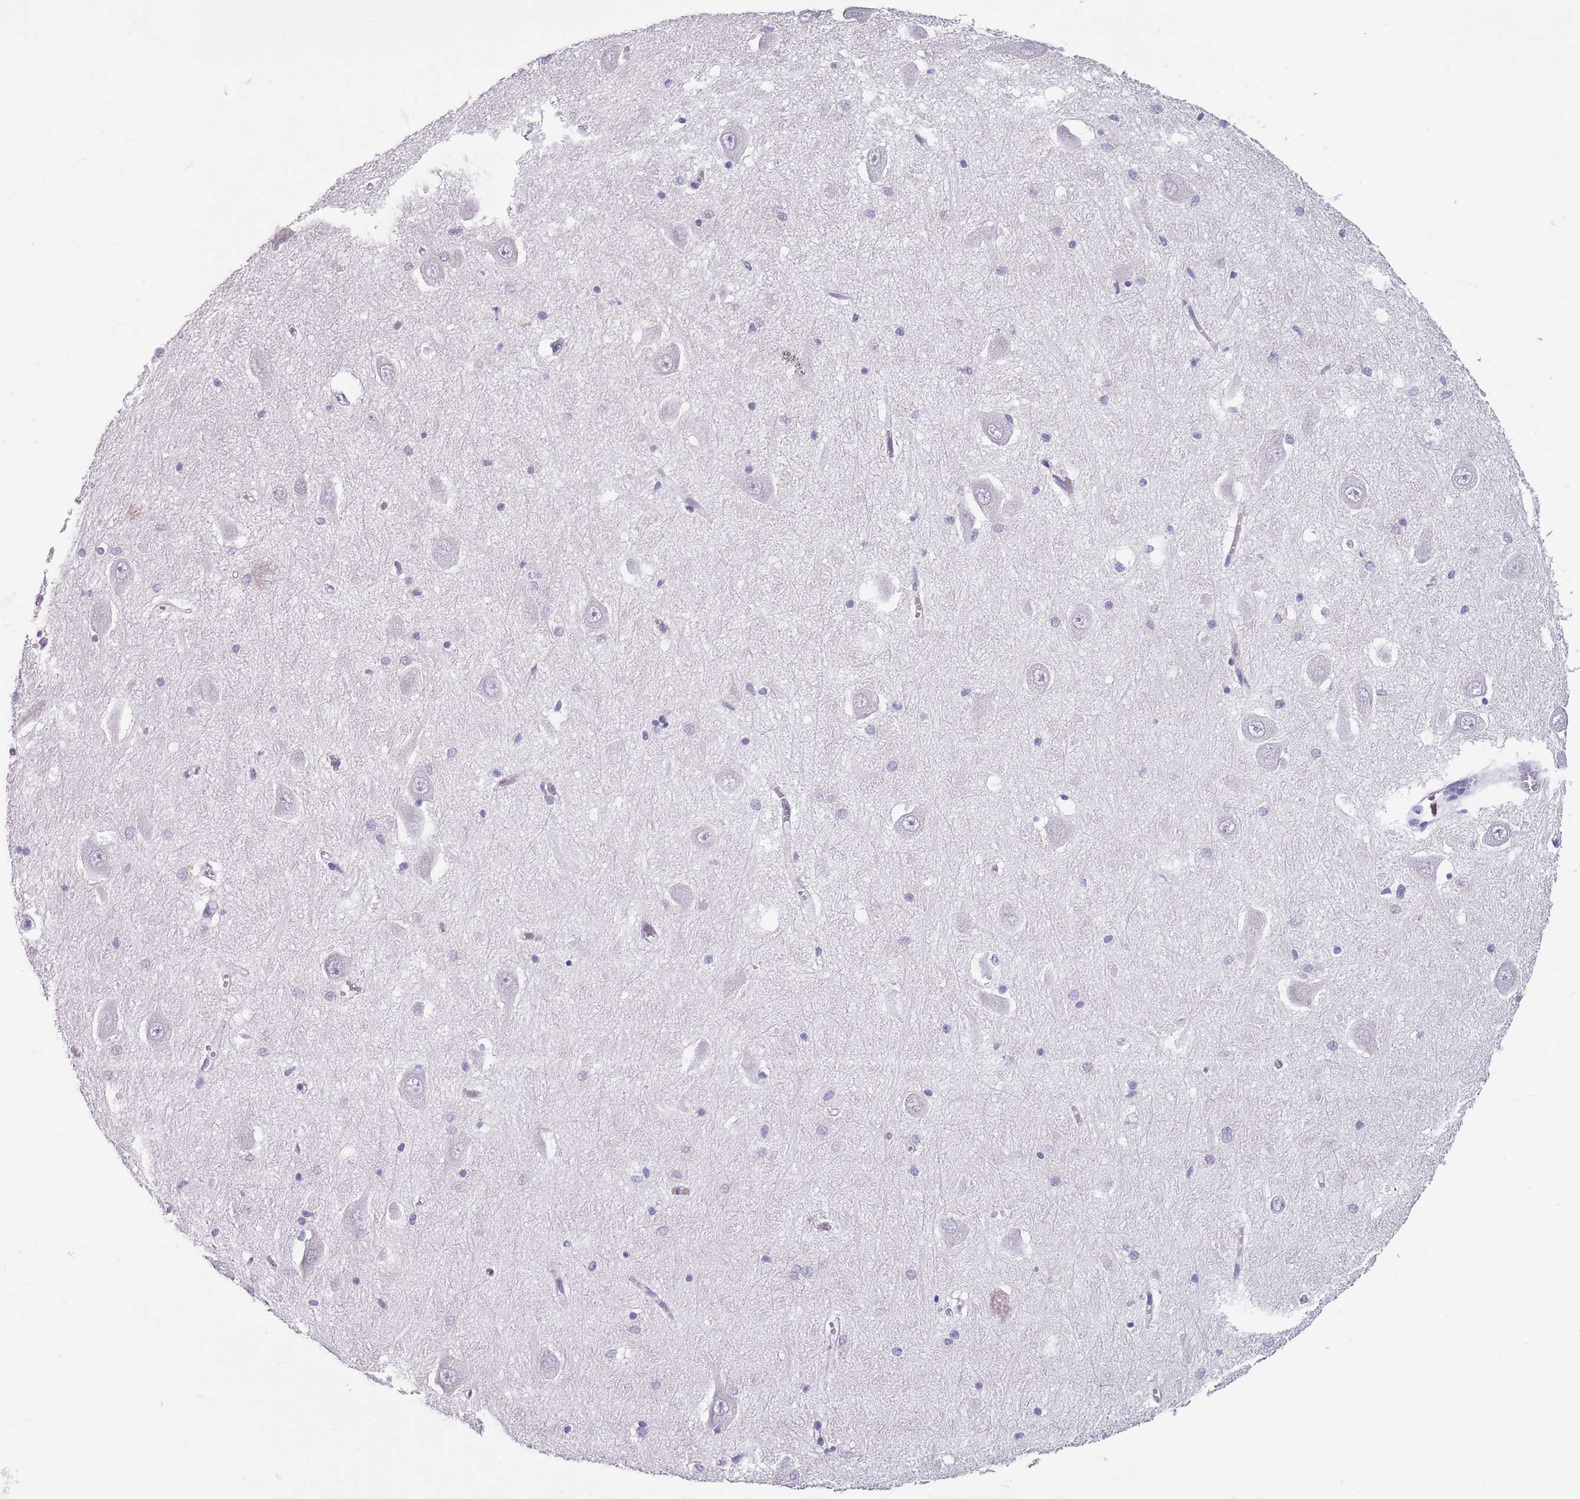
{"staining": {"intensity": "negative", "quantity": "none", "location": "none"}, "tissue": "hippocampus", "cell_type": "Glial cells", "image_type": "normal", "snomed": [{"axis": "morphology", "description": "Normal tissue, NOS"}, {"axis": "topography", "description": "Hippocampus"}], "caption": "Benign hippocampus was stained to show a protein in brown. There is no significant staining in glial cells. The staining was performed using DAB (3,3'-diaminobenzidine) to visualize the protein expression in brown, while the nuclei were stained in blue with hematoxylin (Magnification: 20x).", "gene": "SPESP1", "patient": {"sex": "male", "age": 70}}